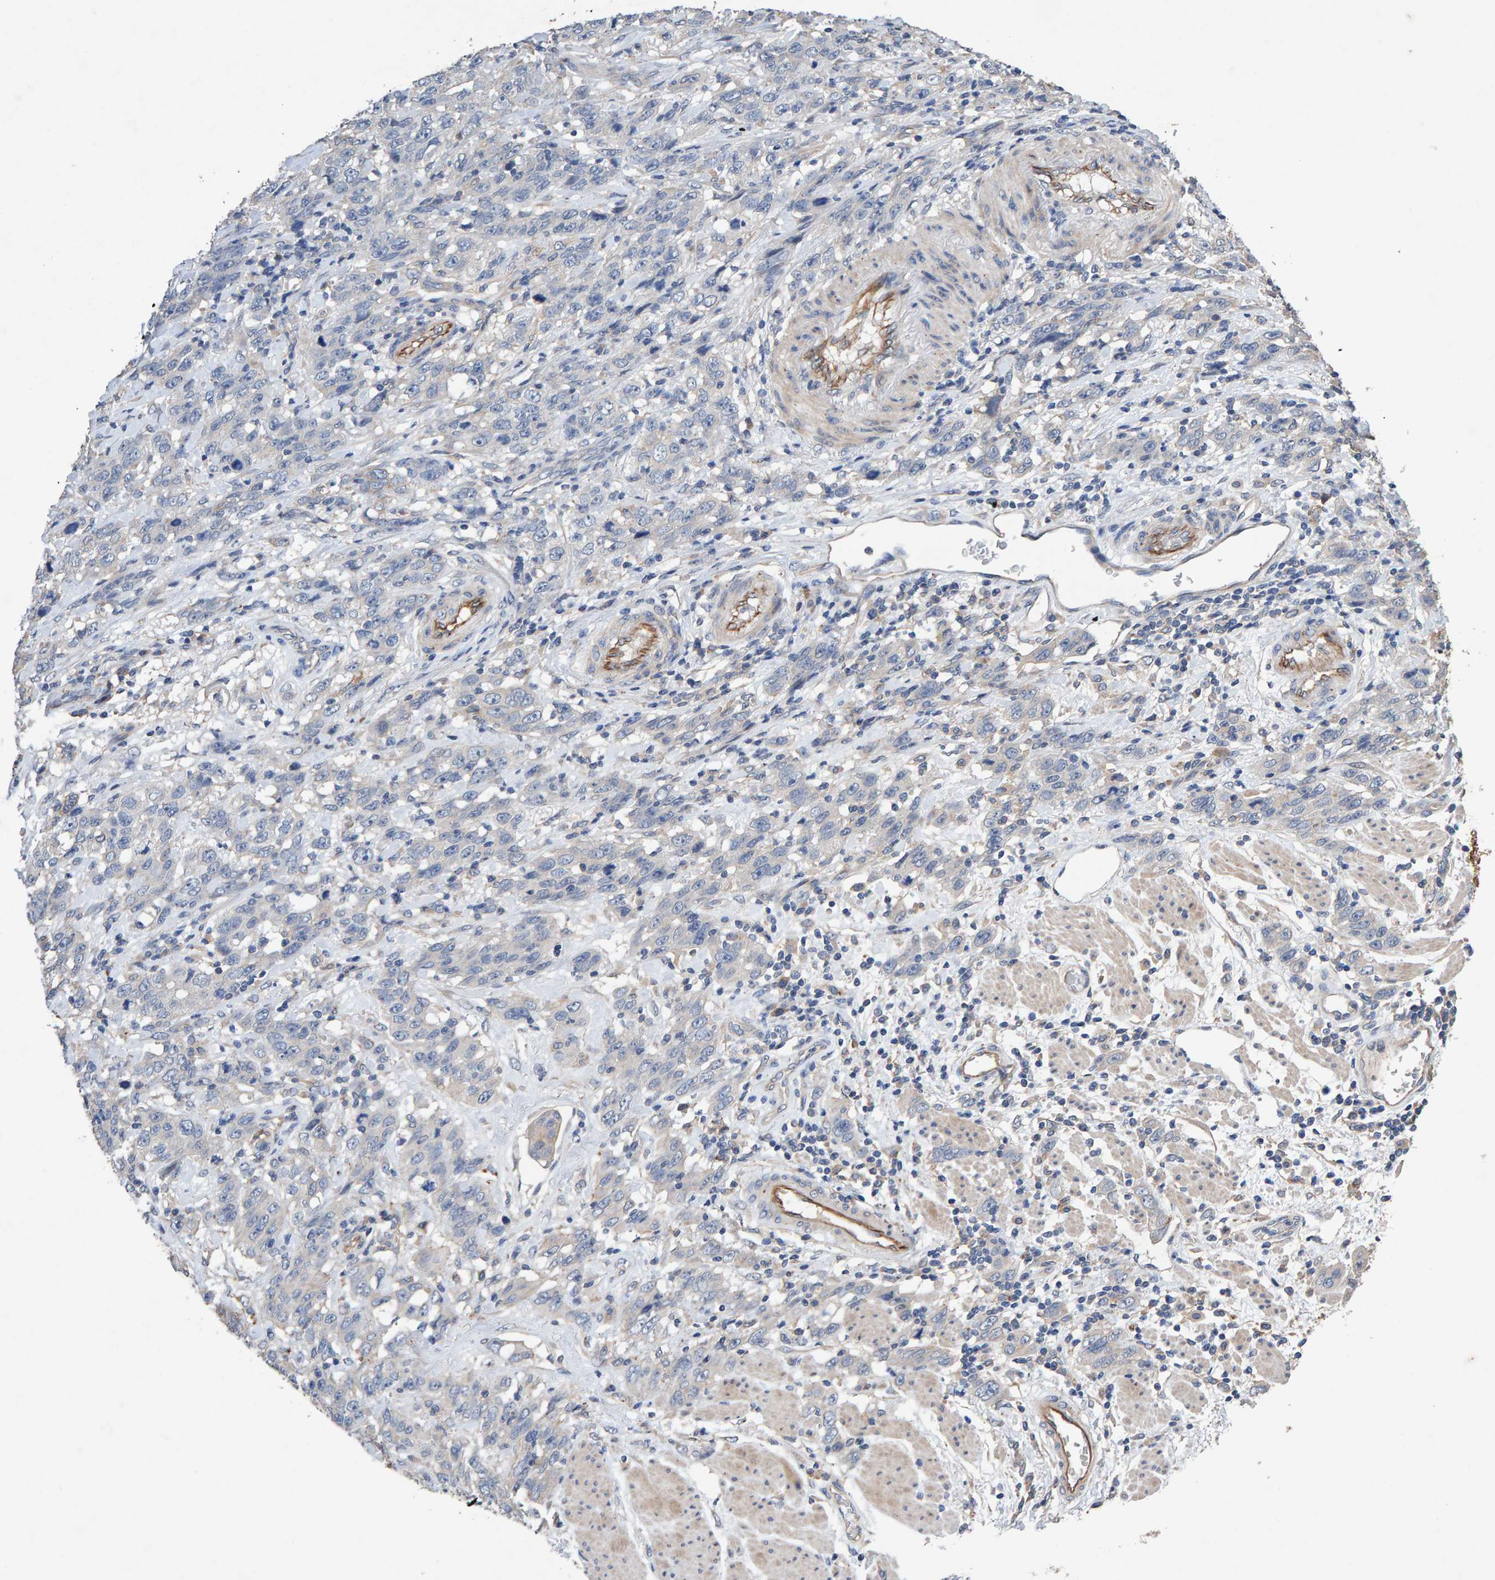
{"staining": {"intensity": "negative", "quantity": "none", "location": "none"}, "tissue": "stomach cancer", "cell_type": "Tumor cells", "image_type": "cancer", "snomed": [{"axis": "morphology", "description": "Adenocarcinoma, NOS"}, {"axis": "topography", "description": "Stomach"}], "caption": "Stomach cancer was stained to show a protein in brown. There is no significant staining in tumor cells. (DAB immunohistochemistry (IHC) with hematoxylin counter stain).", "gene": "EFR3A", "patient": {"sex": "male", "age": 48}}